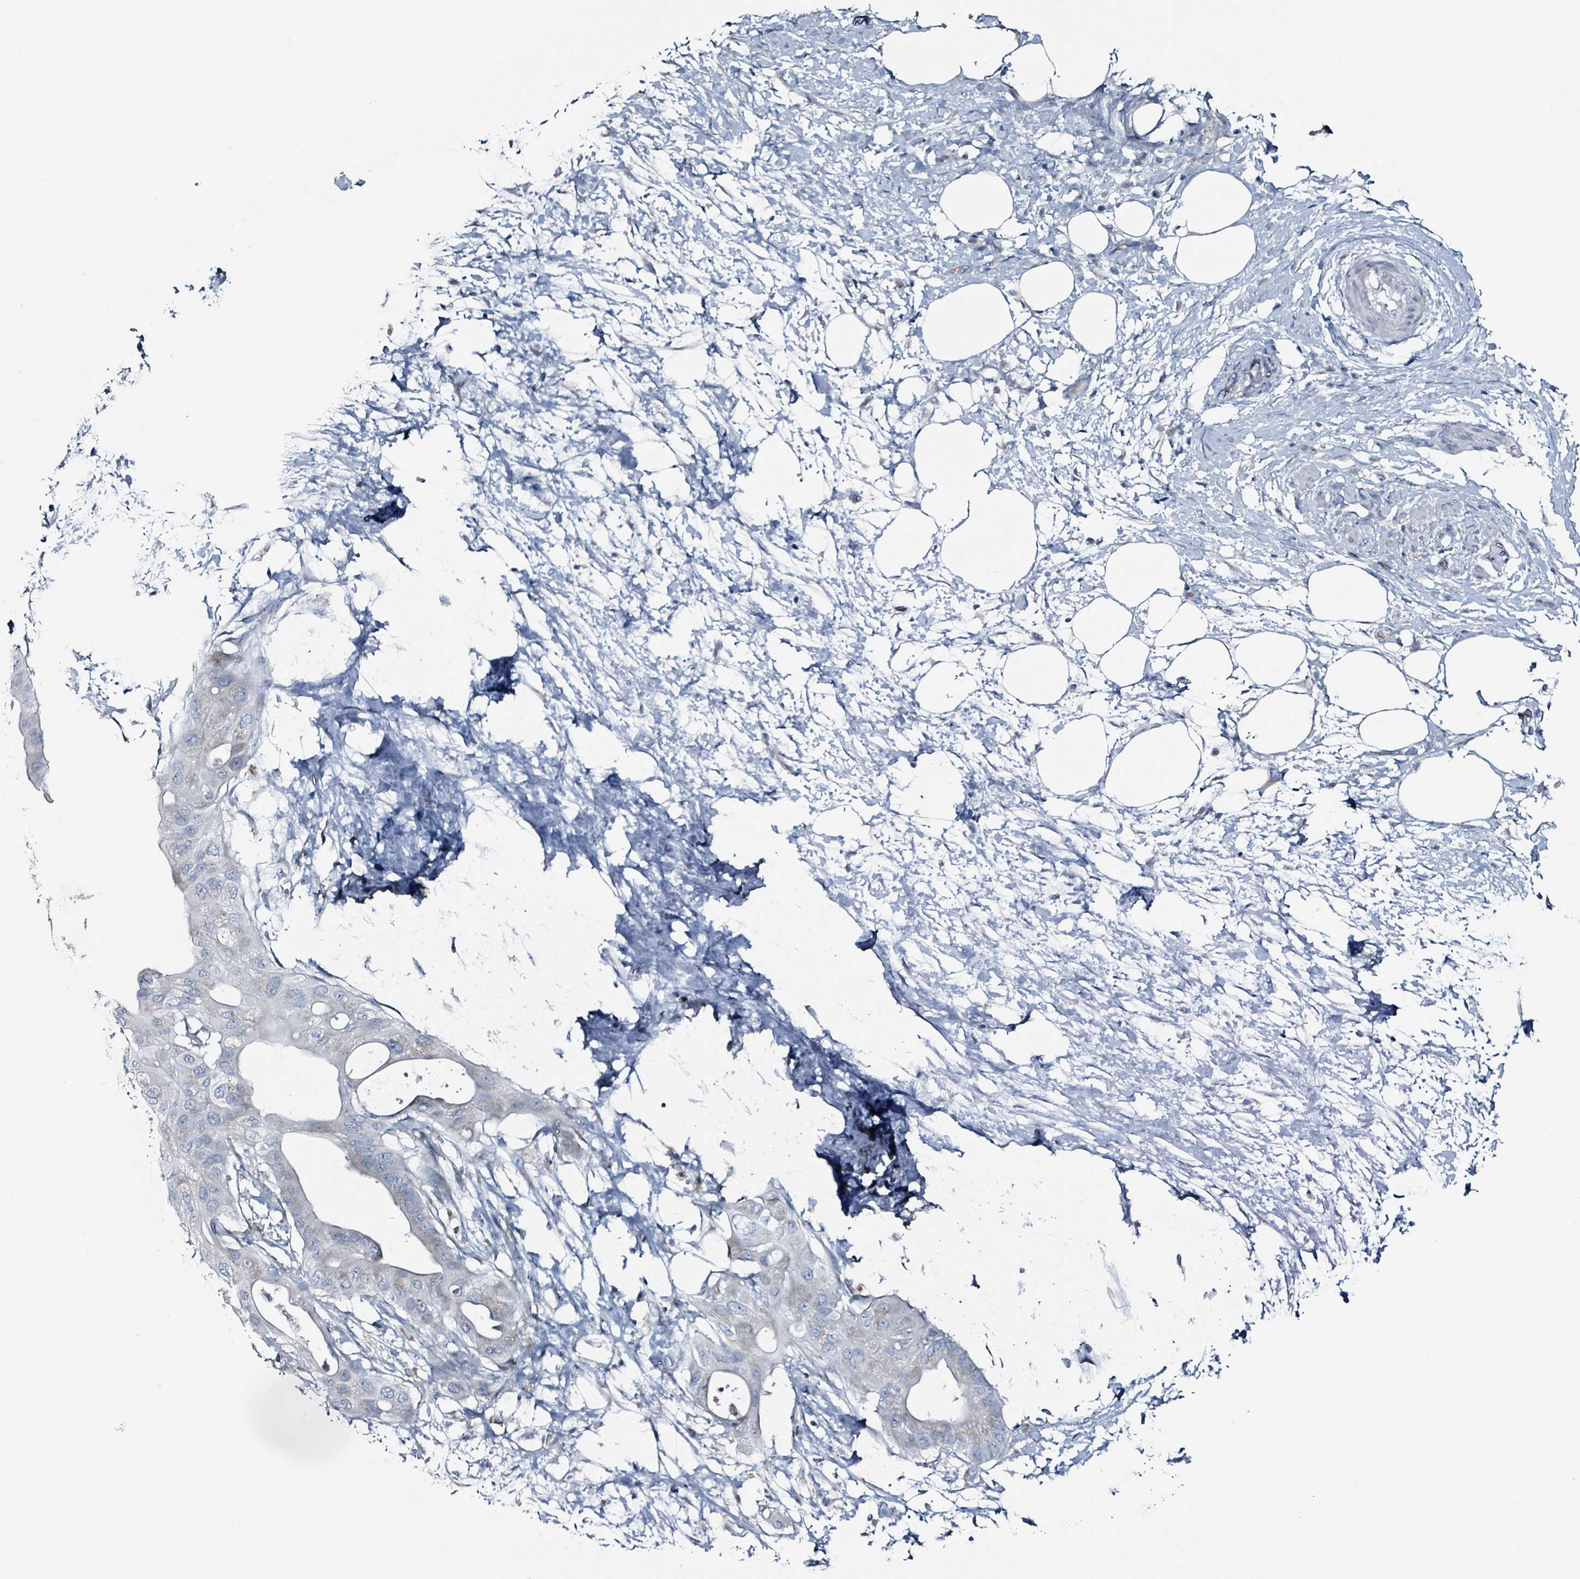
{"staining": {"intensity": "negative", "quantity": "none", "location": "none"}, "tissue": "pancreatic cancer", "cell_type": "Tumor cells", "image_type": "cancer", "snomed": [{"axis": "morphology", "description": "Adenocarcinoma, NOS"}, {"axis": "topography", "description": "Pancreas"}], "caption": "Tumor cells show no significant protein positivity in pancreatic cancer. (Stains: DAB (3,3'-diaminobenzidine) immunohistochemistry with hematoxylin counter stain, Microscopy: brightfield microscopy at high magnification).", "gene": "B3GAT3", "patient": {"sex": "male", "age": 68}}